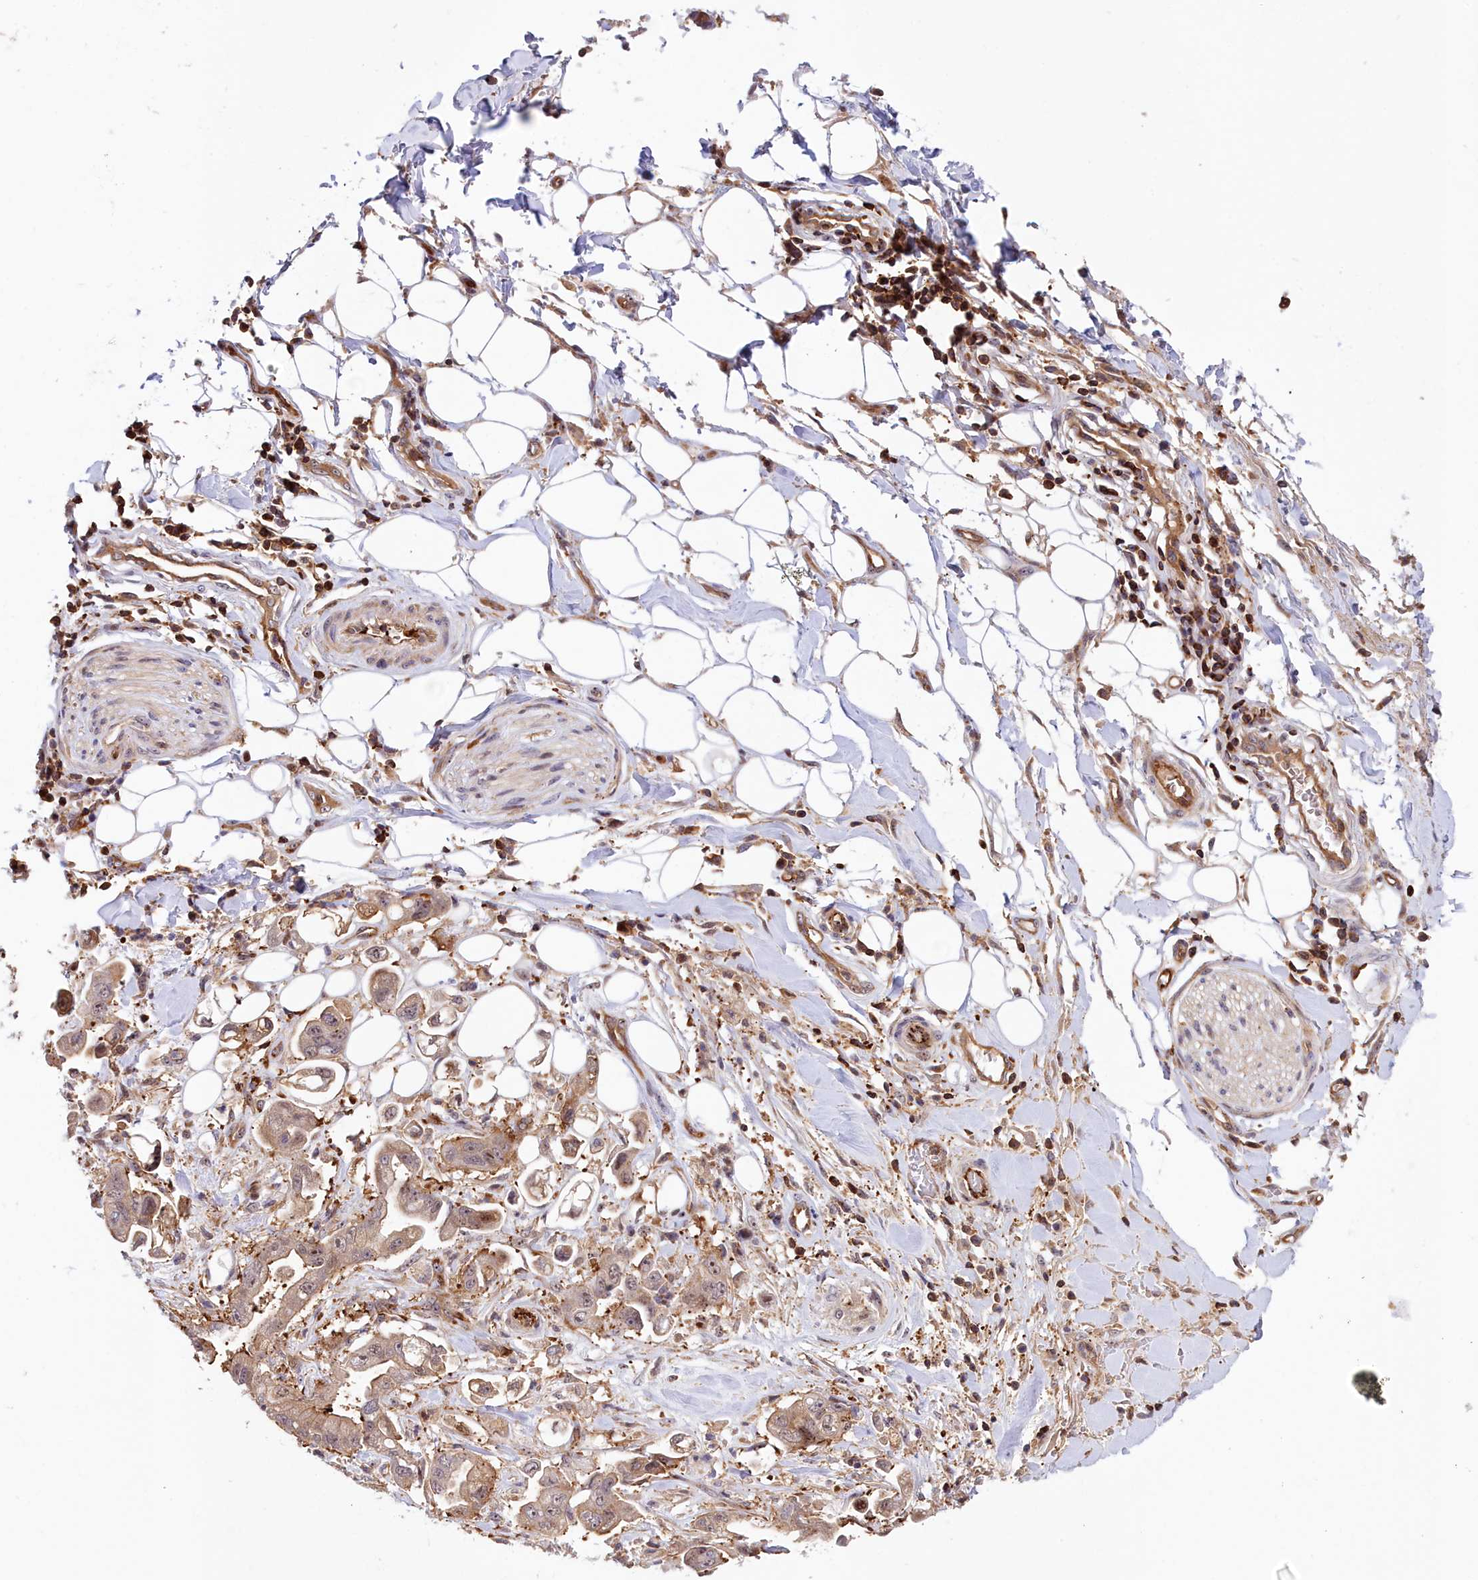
{"staining": {"intensity": "weak", "quantity": ">75%", "location": "cytoplasmic/membranous,nuclear"}, "tissue": "stomach cancer", "cell_type": "Tumor cells", "image_type": "cancer", "snomed": [{"axis": "morphology", "description": "Adenocarcinoma, NOS"}, {"axis": "topography", "description": "Stomach"}], "caption": "Protein staining by immunohistochemistry (IHC) displays weak cytoplasmic/membranous and nuclear positivity in approximately >75% of tumor cells in stomach cancer (adenocarcinoma).", "gene": "NEURL4", "patient": {"sex": "male", "age": 62}}